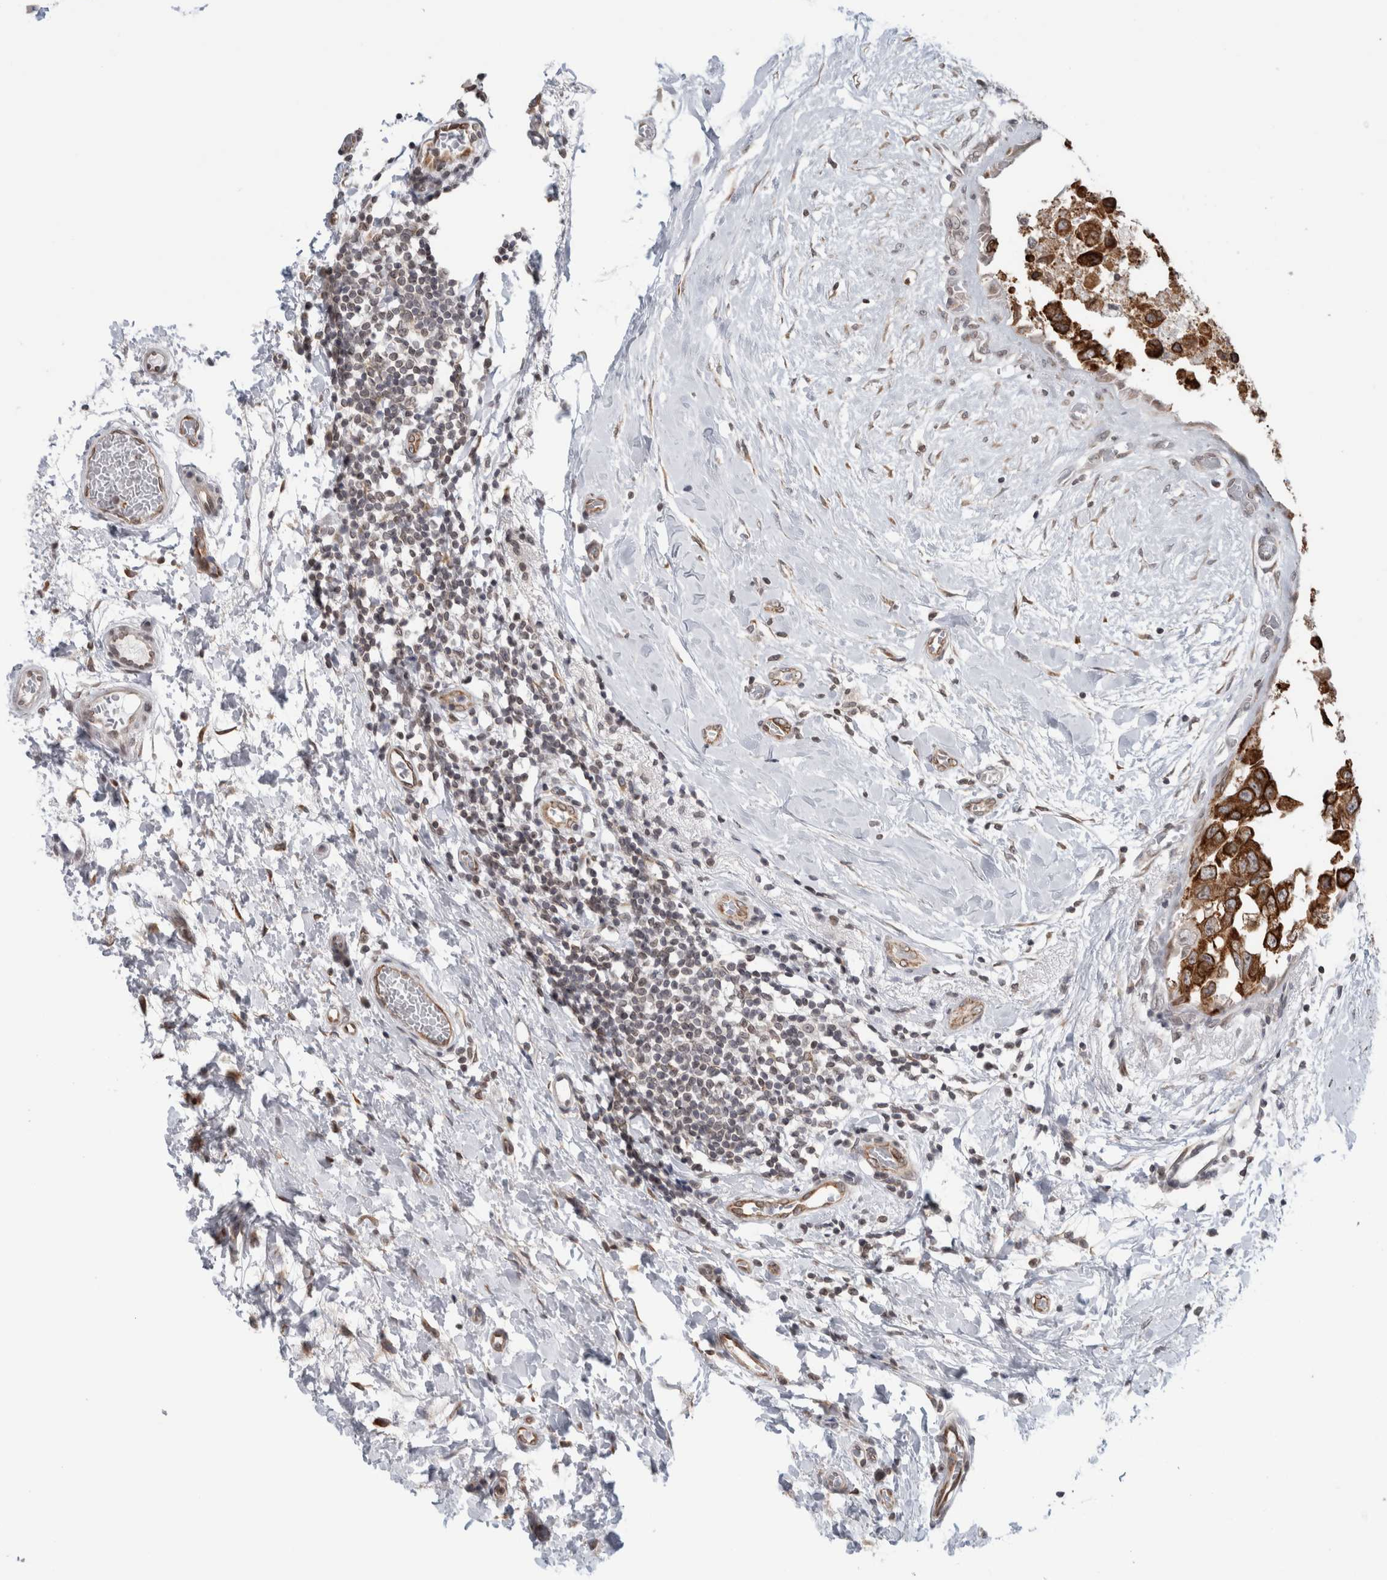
{"staining": {"intensity": "strong", "quantity": ">75%", "location": "cytoplasmic/membranous"}, "tissue": "breast cancer", "cell_type": "Tumor cells", "image_type": "cancer", "snomed": [{"axis": "morphology", "description": "Duct carcinoma"}, {"axis": "topography", "description": "Breast"}], "caption": "This is a photomicrograph of immunohistochemistry (IHC) staining of breast intraductal carcinoma, which shows strong positivity in the cytoplasmic/membranous of tumor cells.", "gene": "RBMX2", "patient": {"sex": "female", "age": 62}}